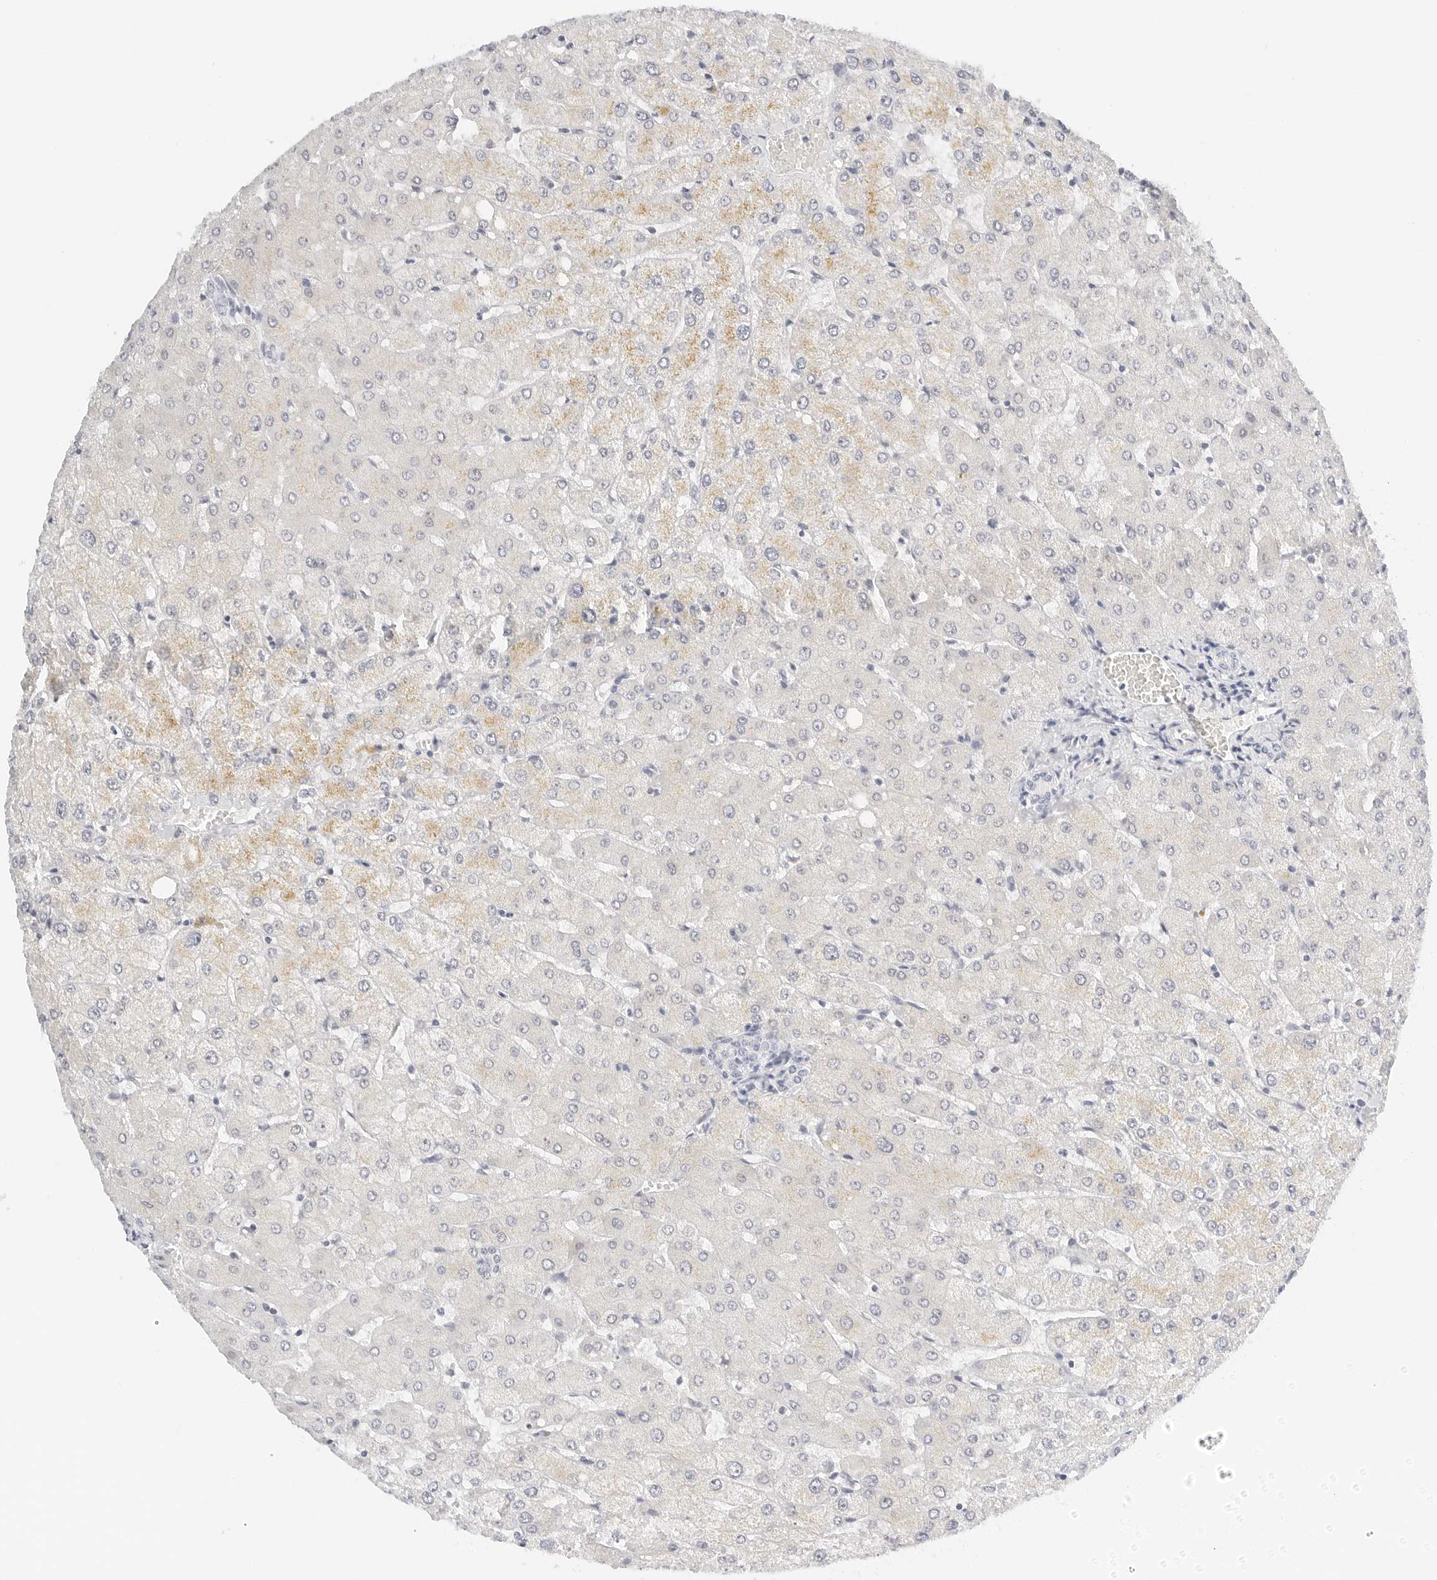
{"staining": {"intensity": "negative", "quantity": "none", "location": "none"}, "tissue": "liver", "cell_type": "Cholangiocytes", "image_type": "normal", "snomed": [{"axis": "morphology", "description": "Normal tissue, NOS"}, {"axis": "topography", "description": "Liver"}], "caption": "High power microscopy photomicrograph of an immunohistochemistry (IHC) photomicrograph of normal liver, revealing no significant expression in cholangiocytes. (Brightfield microscopy of DAB (3,3'-diaminobenzidine) IHC at high magnification).", "gene": "CD22", "patient": {"sex": "female", "age": 54}}